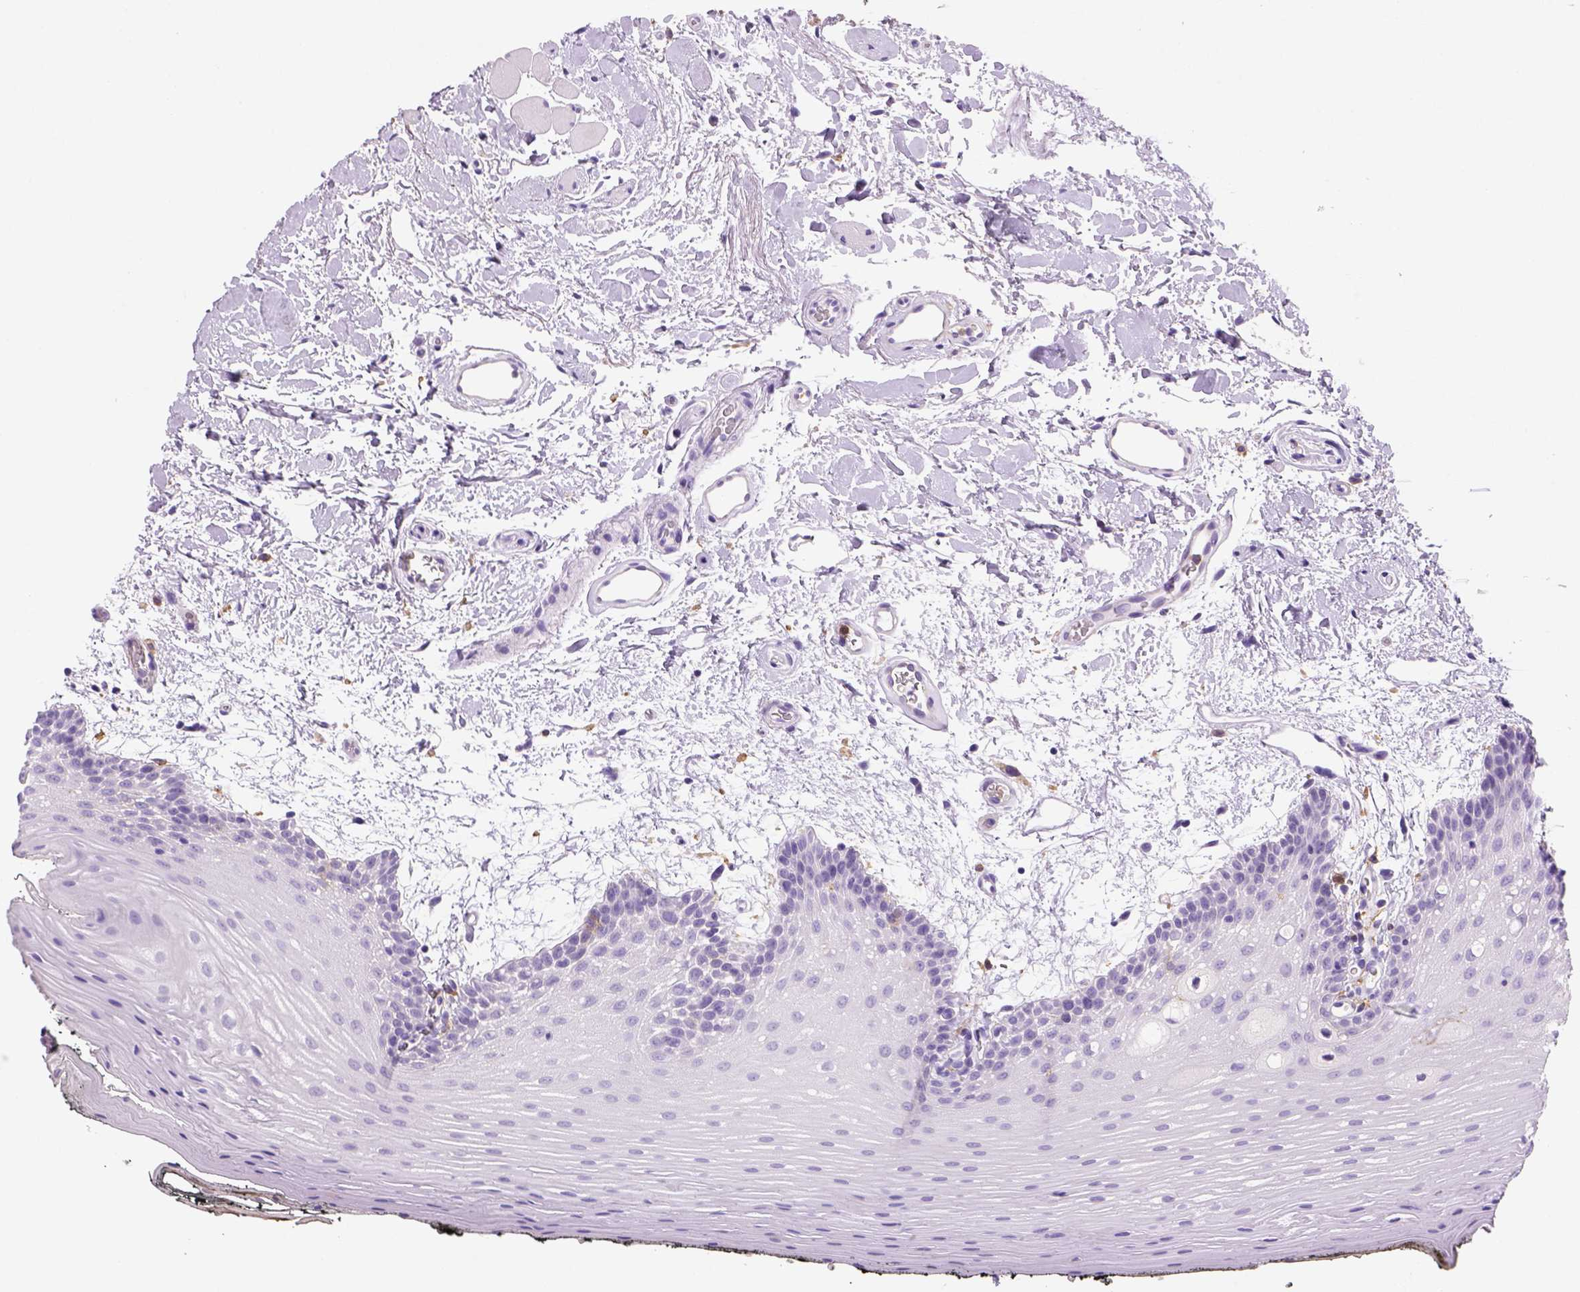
{"staining": {"intensity": "negative", "quantity": "none", "location": "none"}, "tissue": "oral mucosa", "cell_type": "Squamous epithelial cells", "image_type": "normal", "snomed": [{"axis": "morphology", "description": "Normal tissue, NOS"}, {"axis": "topography", "description": "Oral tissue"}, {"axis": "topography", "description": "Head-Neck"}], "caption": "DAB (3,3'-diaminobenzidine) immunohistochemical staining of unremarkable oral mucosa reveals no significant expression in squamous epithelial cells. (DAB (3,3'-diaminobenzidine) immunohistochemistry (IHC), high magnification).", "gene": "CD14", "patient": {"sex": "male", "age": 65}}